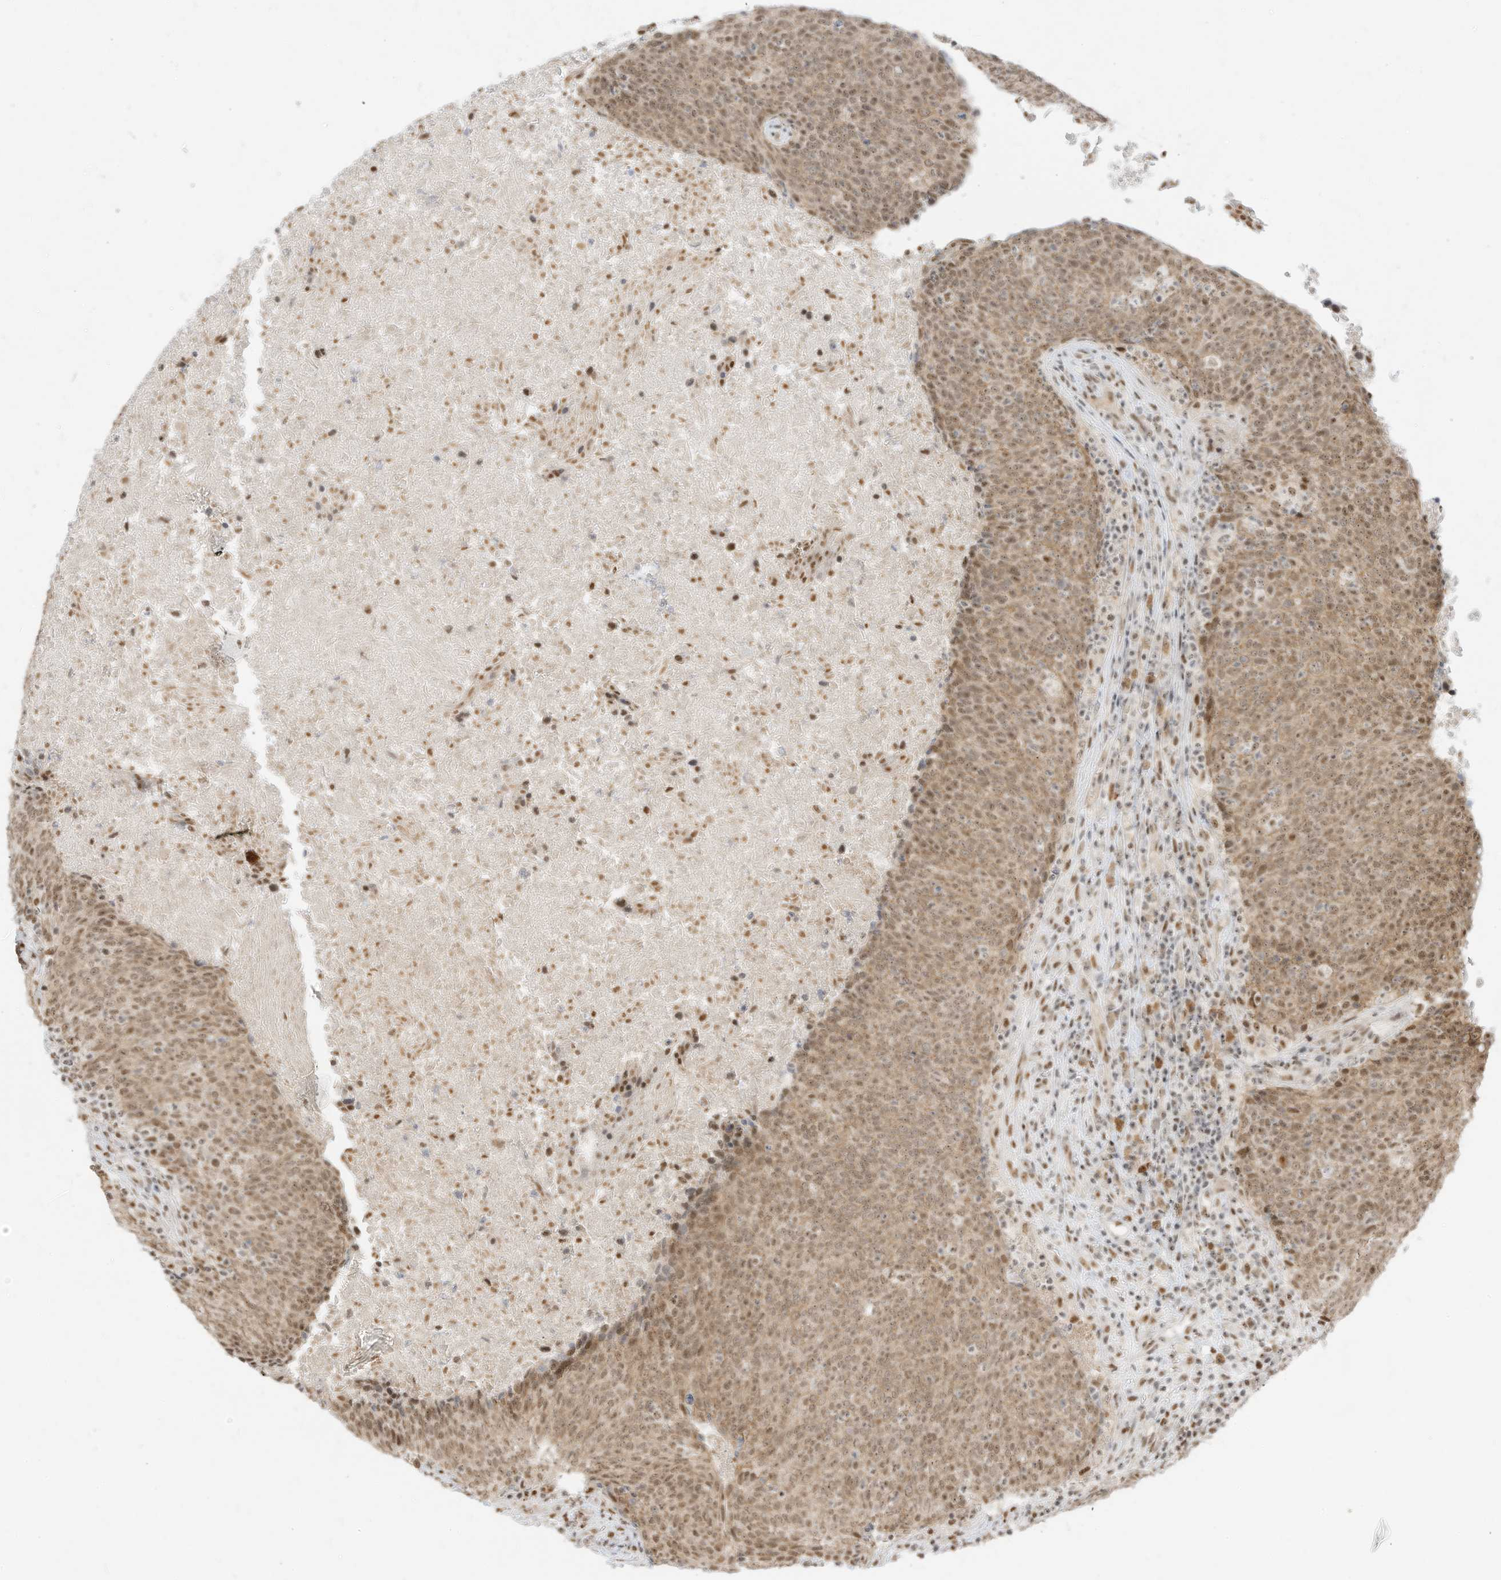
{"staining": {"intensity": "moderate", "quantity": ">75%", "location": "cytoplasmic/membranous,nuclear"}, "tissue": "head and neck cancer", "cell_type": "Tumor cells", "image_type": "cancer", "snomed": [{"axis": "morphology", "description": "Squamous cell carcinoma, NOS"}, {"axis": "morphology", "description": "Squamous cell carcinoma, metastatic, NOS"}, {"axis": "topography", "description": "Lymph node"}, {"axis": "topography", "description": "Head-Neck"}], "caption": "Immunohistochemistry (IHC) photomicrograph of neoplastic tissue: human head and neck cancer stained using IHC reveals medium levels of moderate protein expression localized specifically in the cytoplasmic/membranous and nuclear of tumor cells, appearing as a cytoplasmic/membranous and nuclear brown color.", "gene": "NHSL1", "patient": {"sex": "male", "age": 62}}